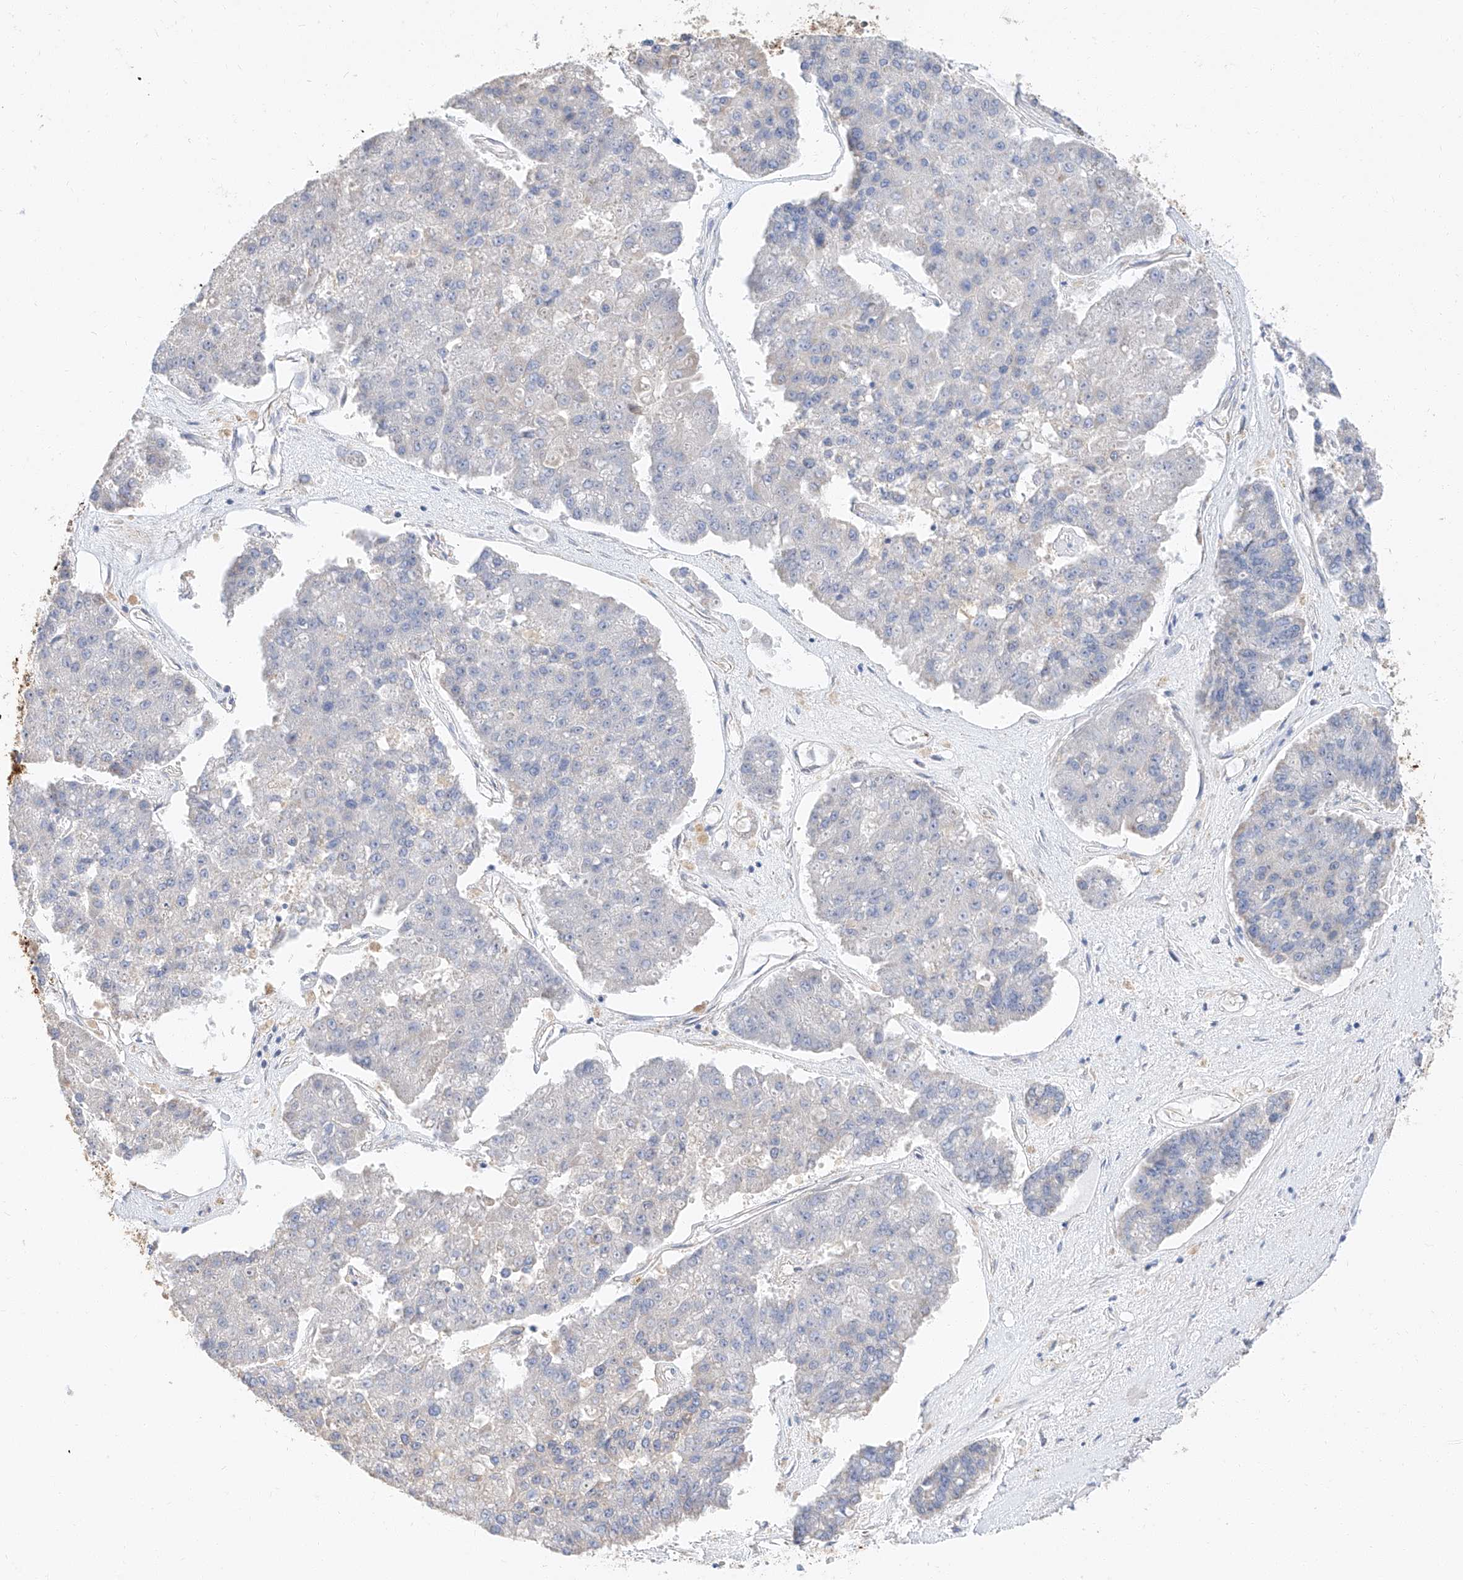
{"staining": {"intensity": "negative", "quantity": "none", "location": "none"}, "tissue": "pancreatic cancer", "cell_type": "Tumor cells", "image_type": "cancer", "snomed": [{"axis": "morphology", "description": "Adenocarcinoma, NOS"}, {"axis": "topography", "description": "Pancreas"}], "caption": "There is no significant positivity in tumor cells of pancreatic adenocarcinoma.", "gene": "GLMN", "patient": {"sex": "male", "age": 50}}